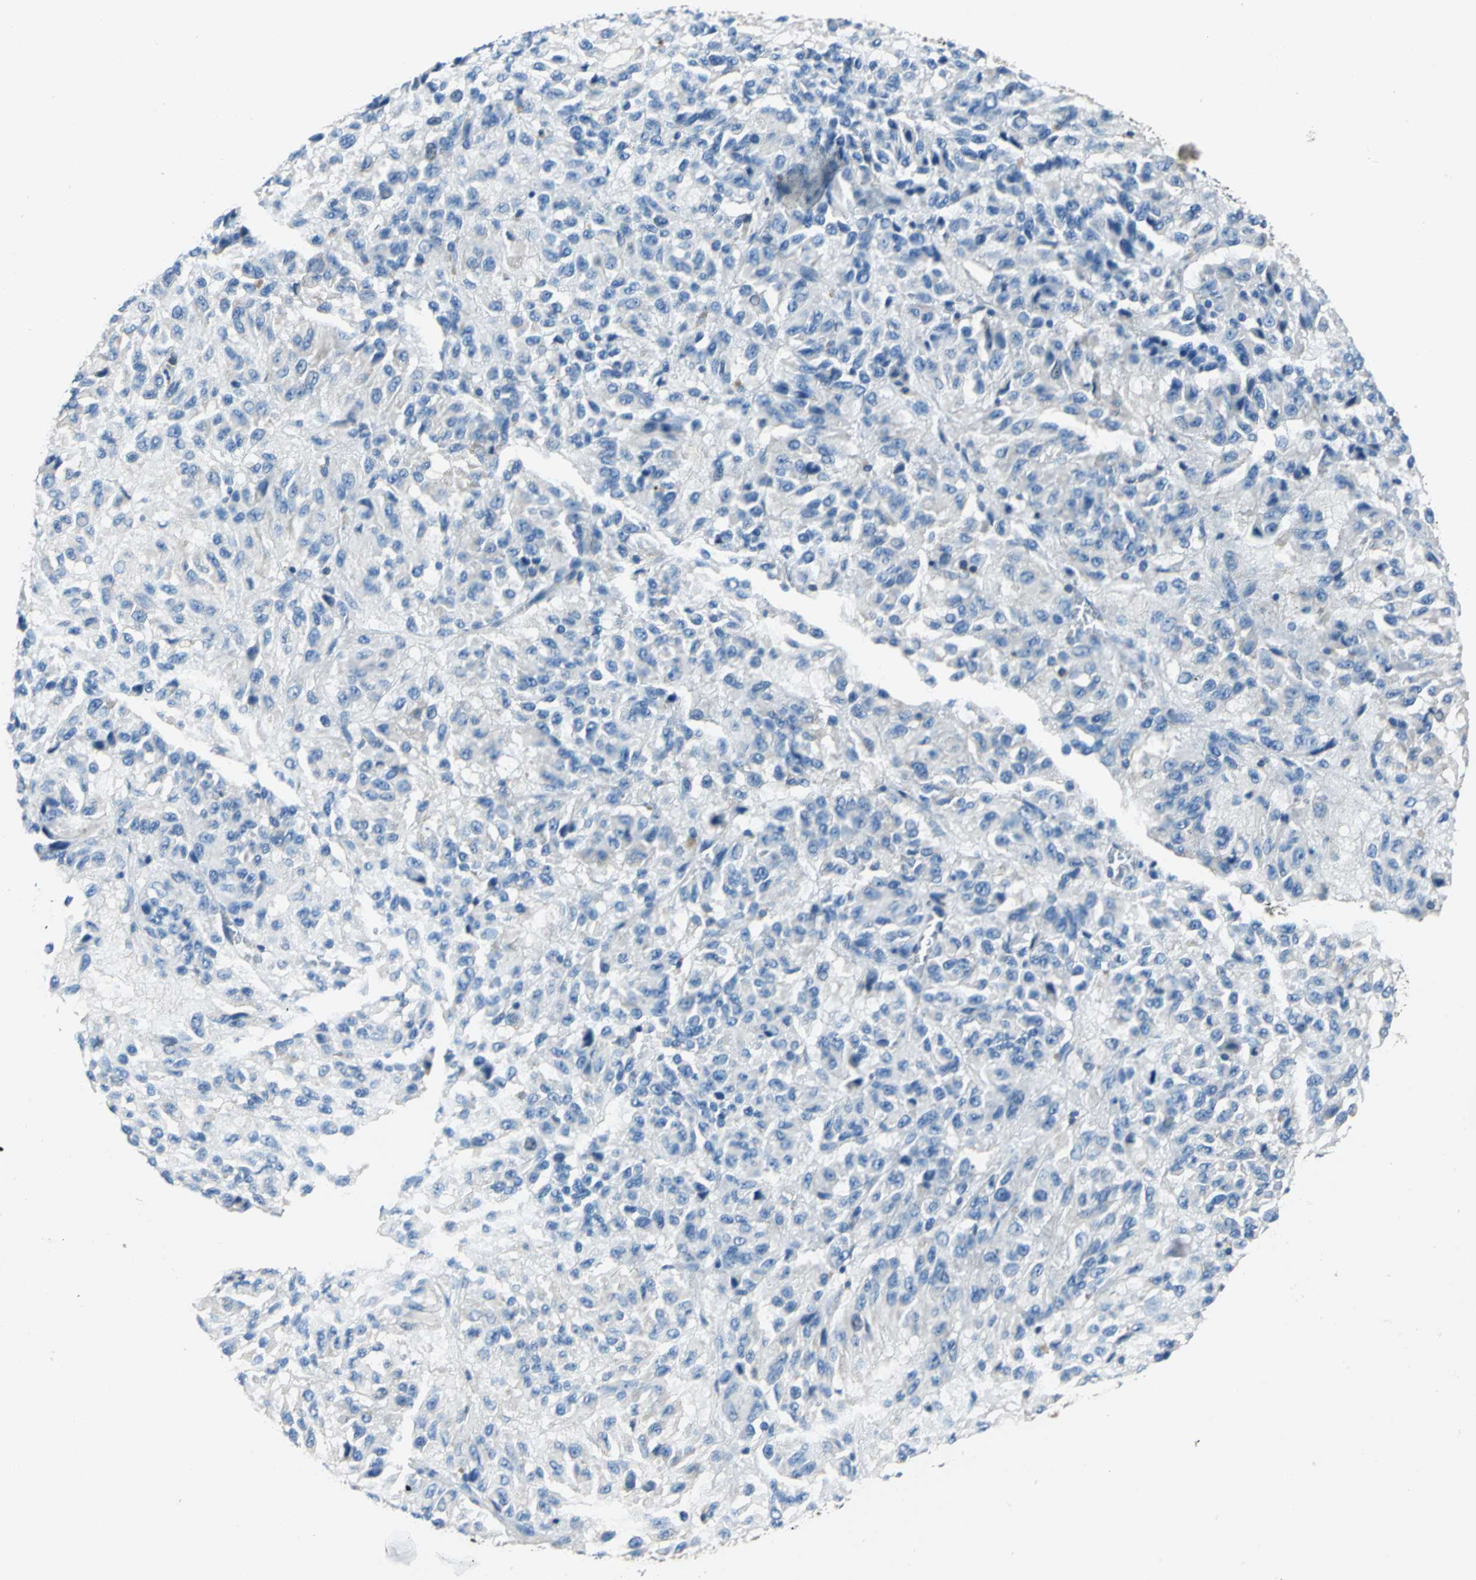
{"staining": {"intensity": "negative", "quantity": "none", "location": "none"}, "tissue": "melanoma", "cell_type": "Tumor cells", "image_type": "cancer", "snomed": [{"axis": "morphology", "description": "Malignant melanoma, Metastatic site"}, {"axis": "topography", "description": "Lung"}], "caption": "Tumor cells show no significant protein expression in melanoma. The staining was performed using DAB (3,3'-diaminobenzidine) to visualize the protein expression in brown, while the nuclei were stained in blue with hematoxylin (Magnification: 20x).", "gene": "SEPTIN6", "patient": {"sex": "male", "age": 64}}